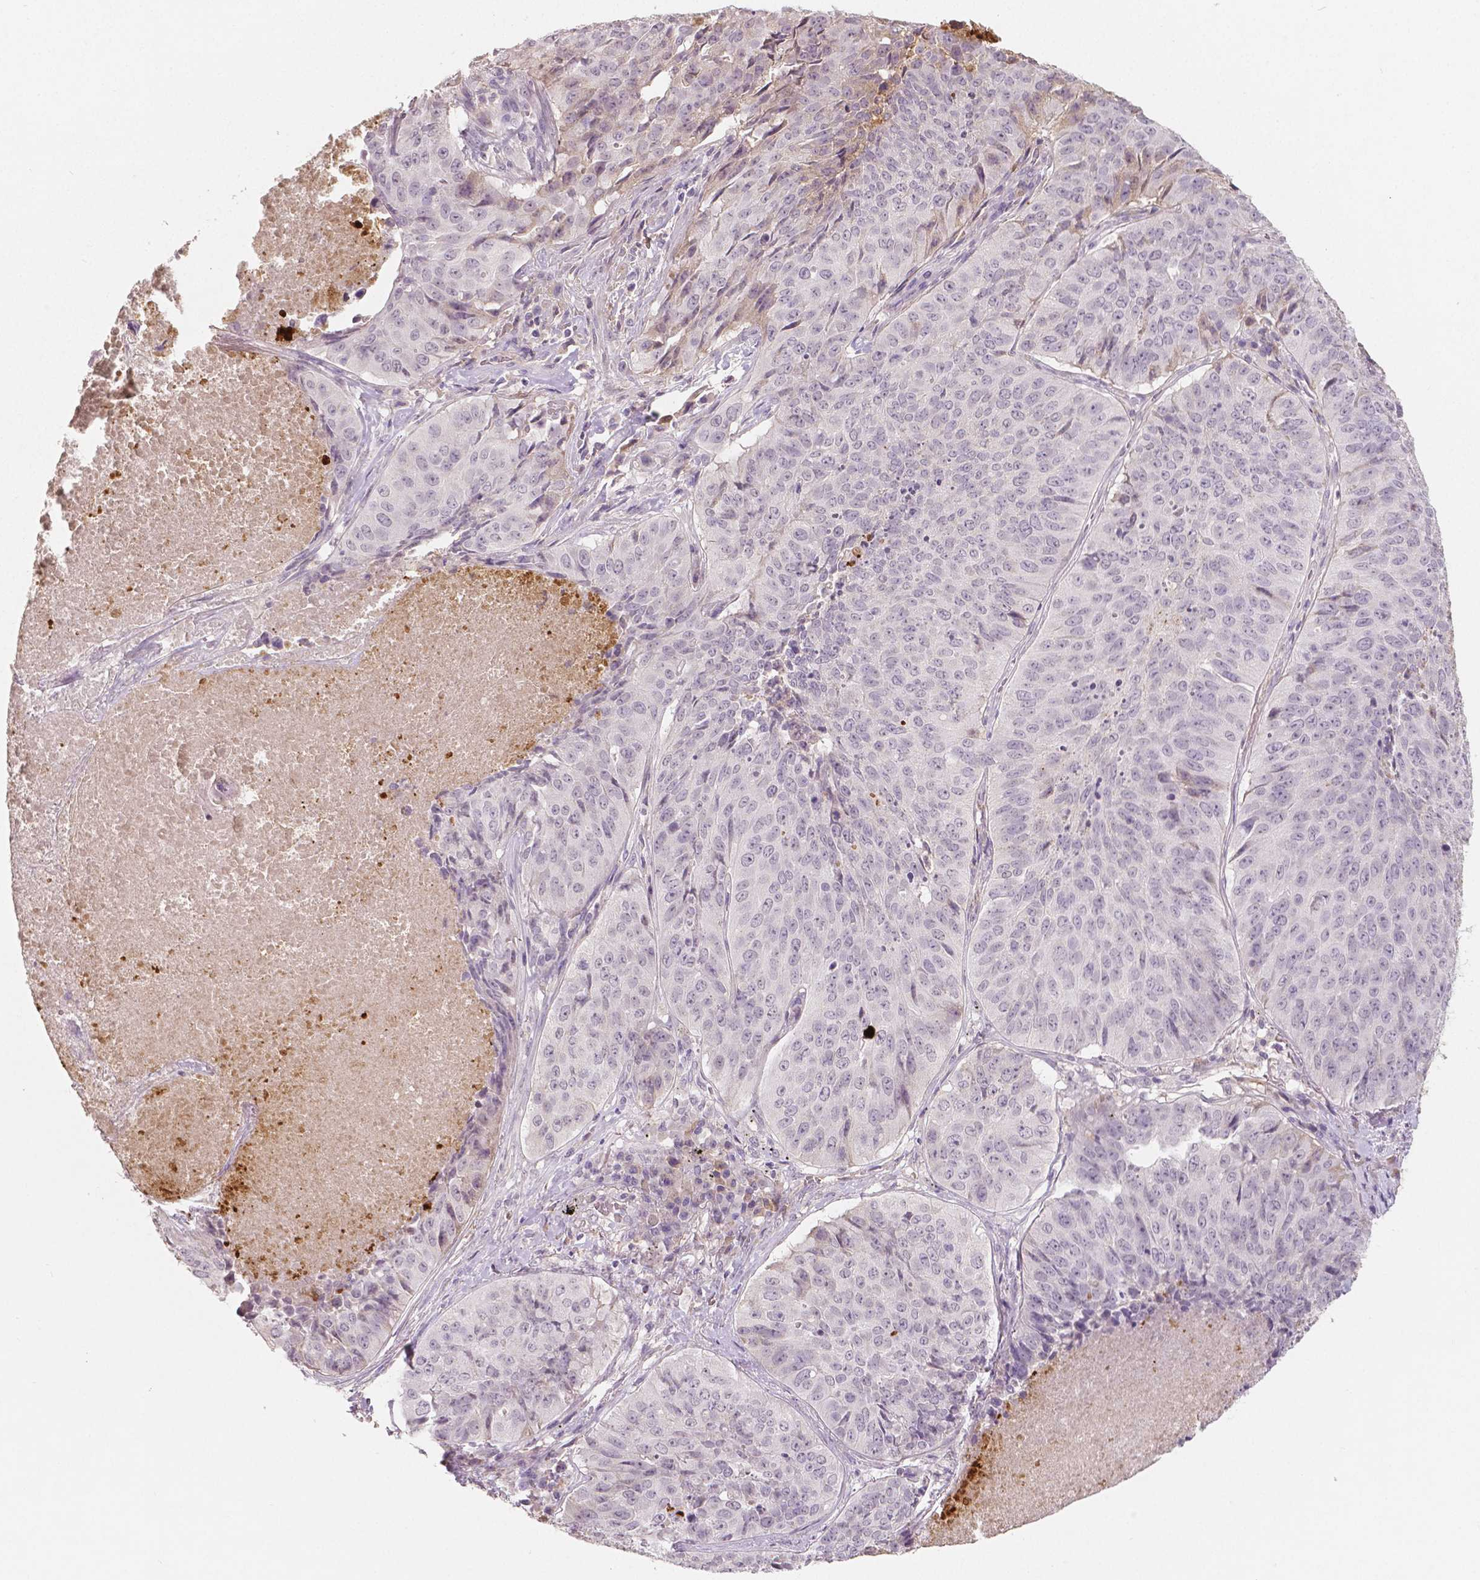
{"staining": {"intensity": "weak", "quantity": "<25%", "location": "cytoplasmic/membranous"}, "tissue": "lung cancer", "cell_type": "Tumor cells", "image_type": "cancer", "snomed": [{"axis": "morphology", "description": "Normal tissue, NOS"}, {"axis": "morphology", "description": "Squamous cell carcinoma, NOS"}, {"axis": "topography", "description": "Bronchus"}, {"axis": "topography", "description": "Lung"}], "caption": "IHC histopathology image of neoplastic tissue: squamous cell carcinoma (lung) stained with DAB (3,3'-diaminobenzidine) shows no significant protein expression in tumor cells.", "gene": "APOA4", "patient": {"sex": "male", "age": 64}}